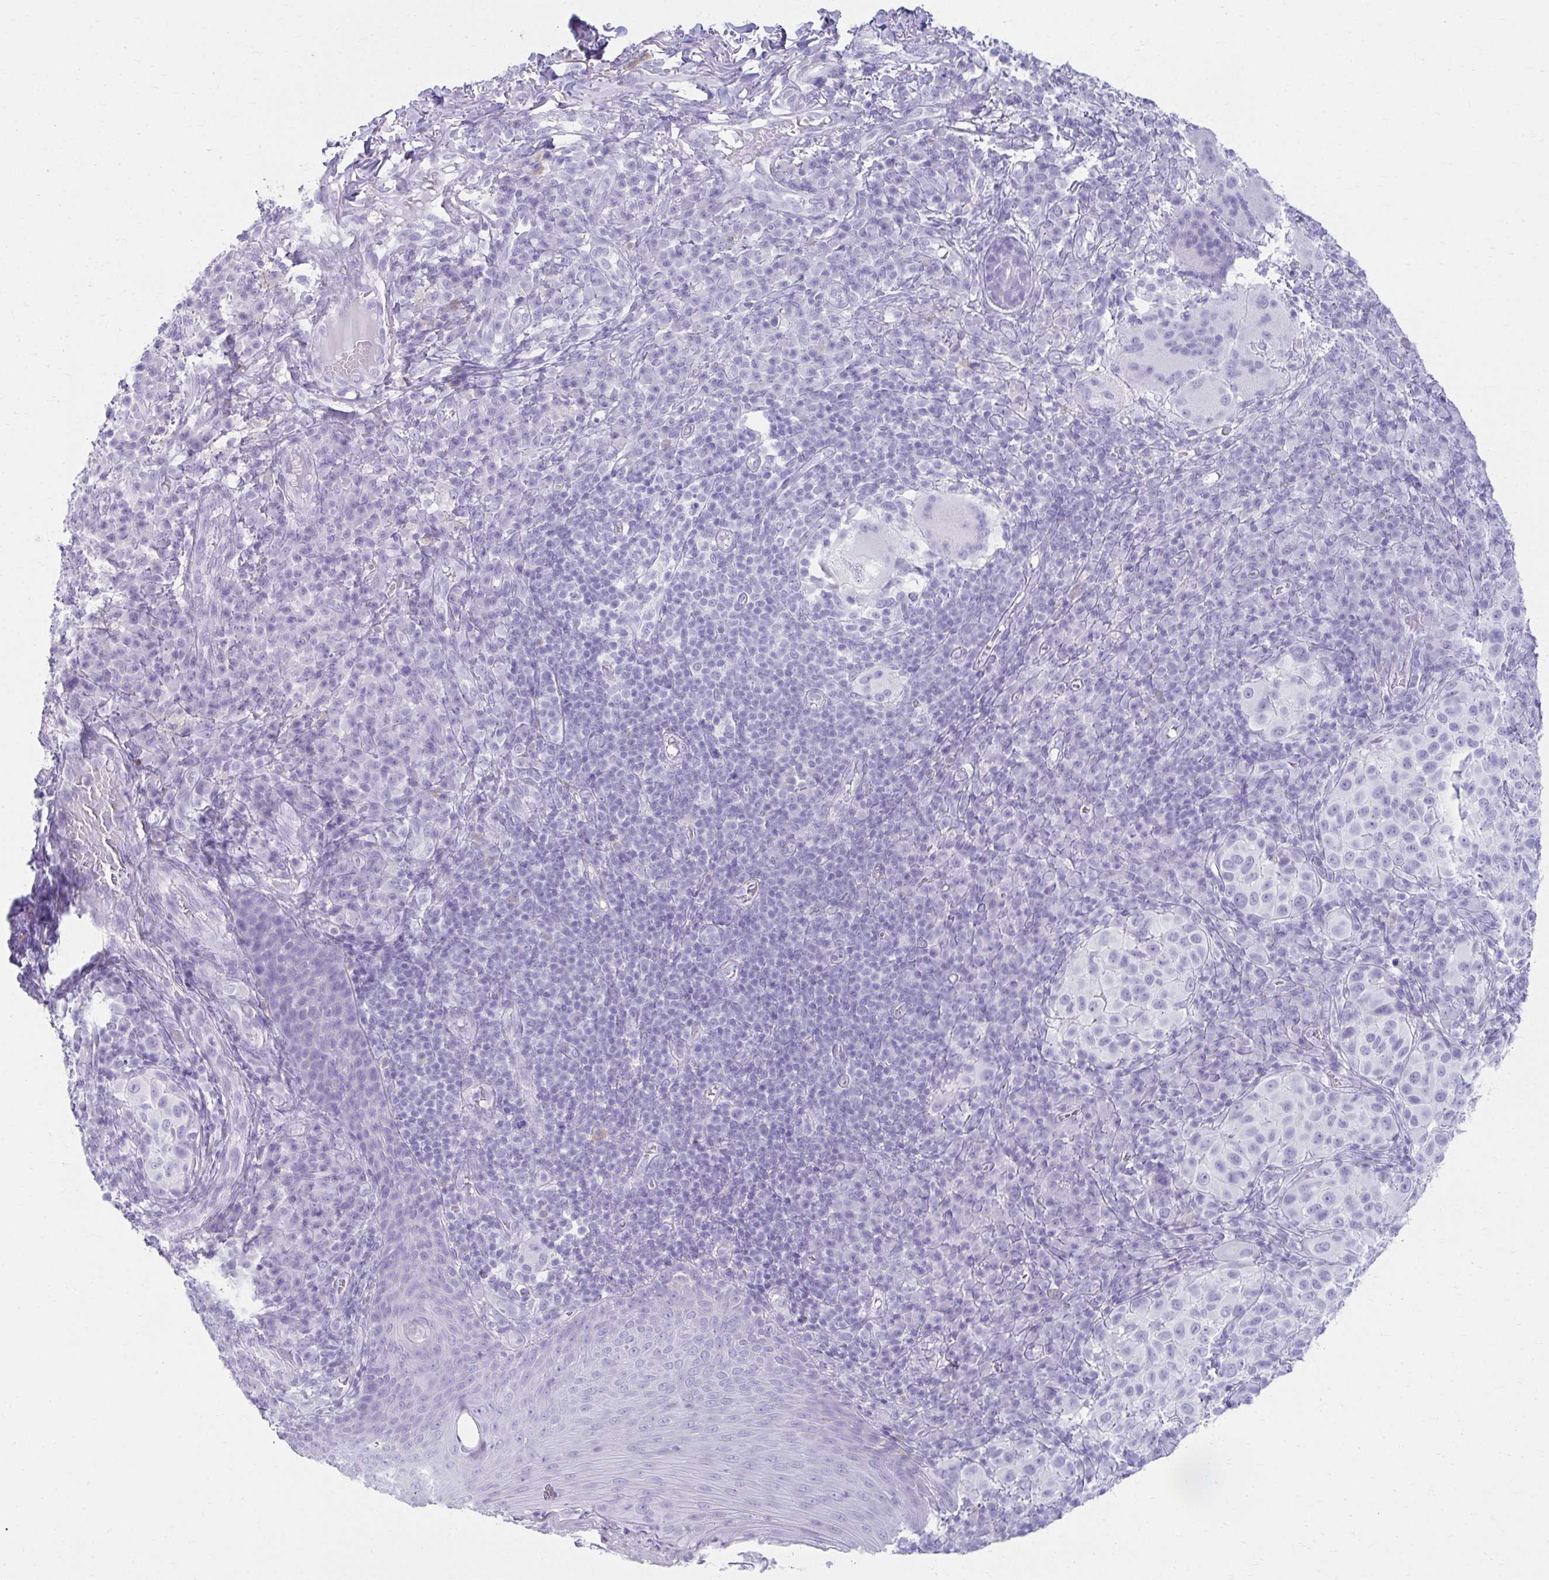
{"staining": {"intensity": "negative", "quantity": "none", "location": "none"}, "tissue": "melanoma", "cell_type": "Tumor cells", "image_type": "cancer", "snomed": [{"axis": "morphology", "description": "Malignant melanoma, NOS"}, {"axis": "topography", "description": "Skin"}], "caption": "This histopathology image is of malignant melanoma stained with immunohistochemistry (IHC) to label a protein in brown with the nuclei are counter-stained blue. There is no positivity in tumor cells. (Stains: DAB (3,3'-diaminobenzidine) IHC with hematoxylin counter stain, Microscopy: brightfield microscopy at high magnification).", "gene": "ATP4B", "patient": {"sex": "male", "age": 38}}